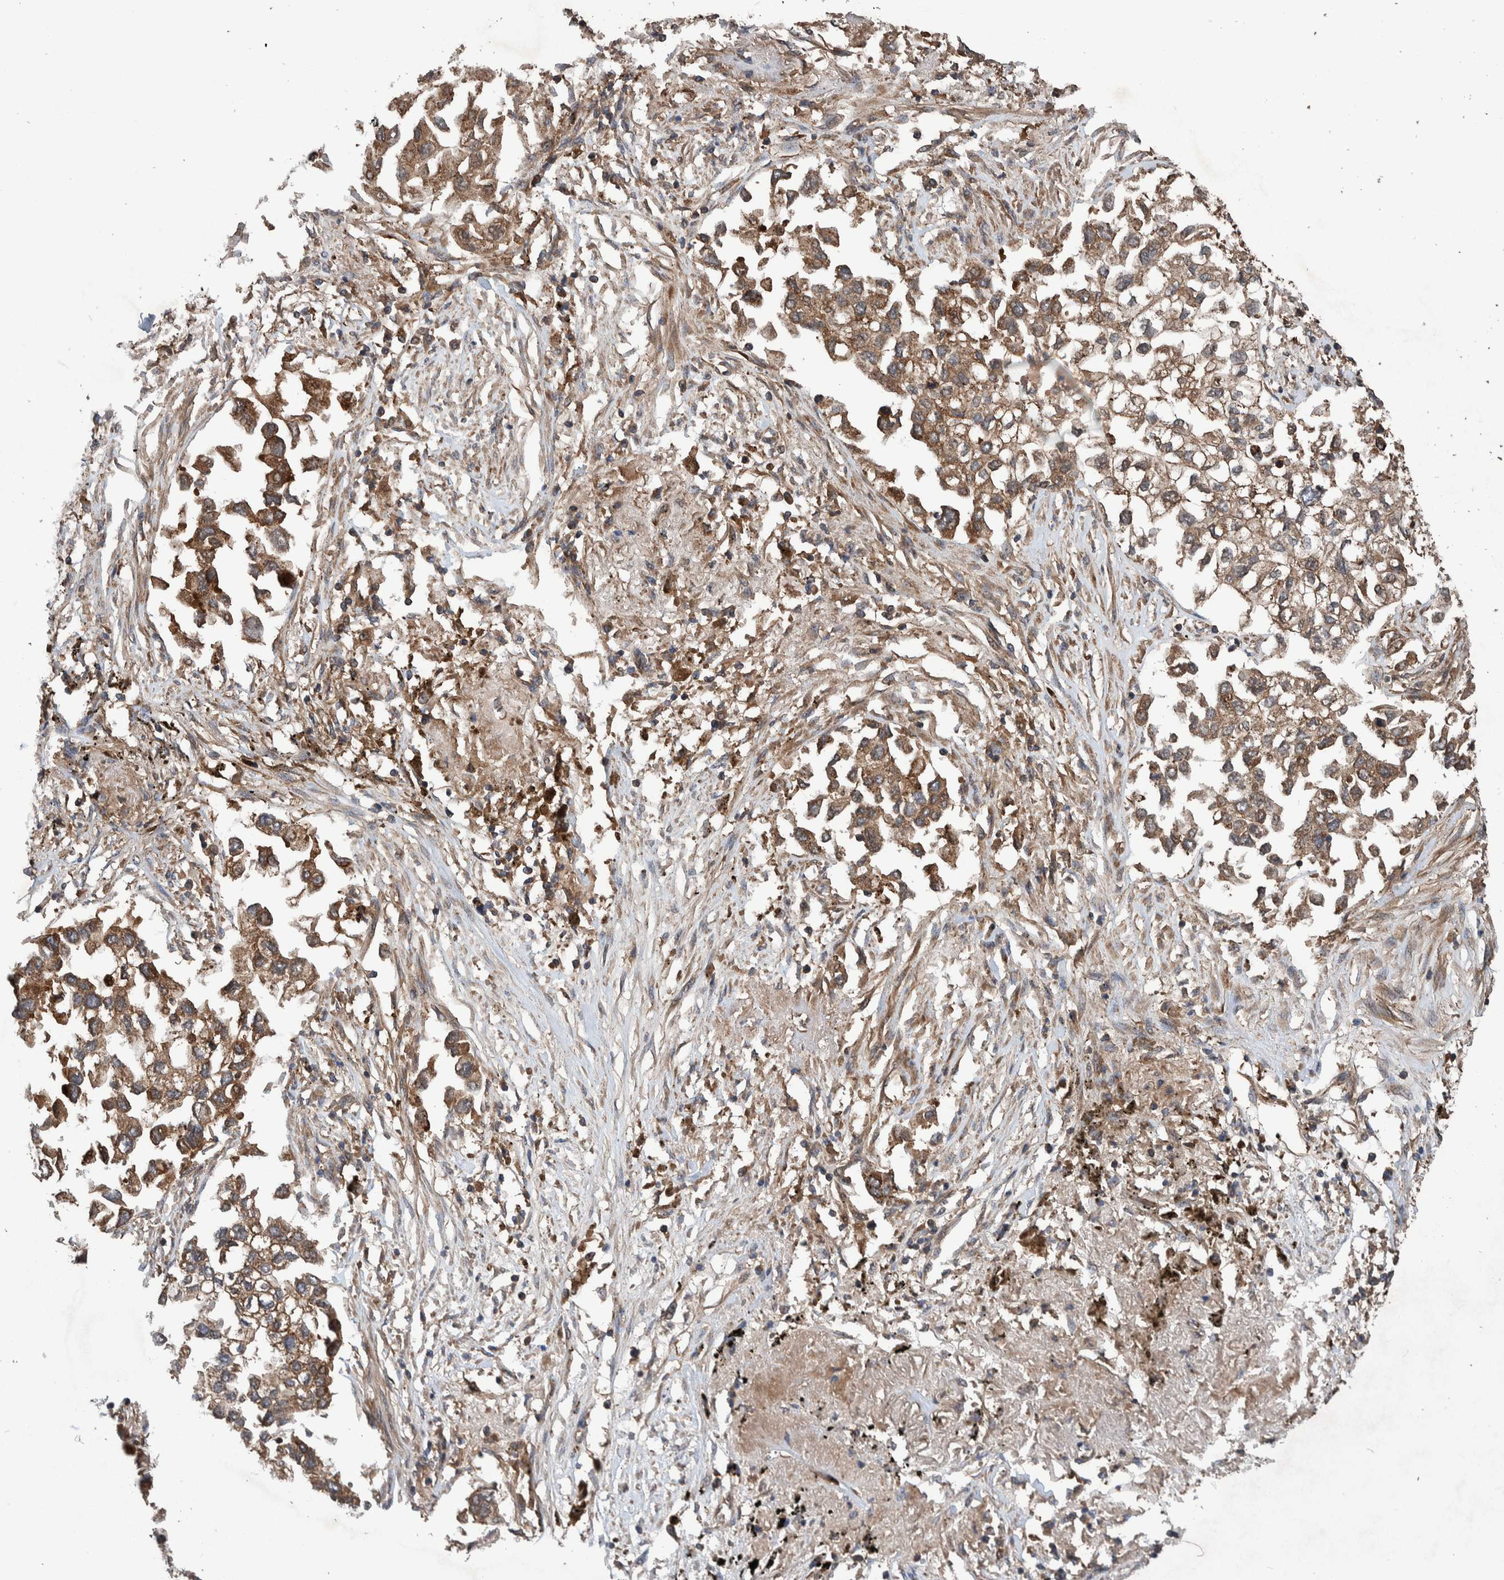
{"staining": {"intensity": "moderate", "quantity": ">75%", "location": "cytoplasmic/membranous"}, "tissue": "lung cancer", "cell_type": "Tumor cells", "image_type": "cancer", "snomed": [{"axis": "morphology", "description": "Inflammation, NOS"}, {"axis": "morphology", "description": "Adenocarcinoma, NOS"}, {"axis": "topography", "description": "Lung"}], "caption": "High-power microscopy captured an IHC image of lung cancer, revealing moderate cytoplasmic/membranous positivity in approximately >75% of tumor cells. (DAB IHC, brown staining for protein, blue staining for nuclei).", "gene": "TRIM16", "patient": {"sex": "male", "age": 63}}